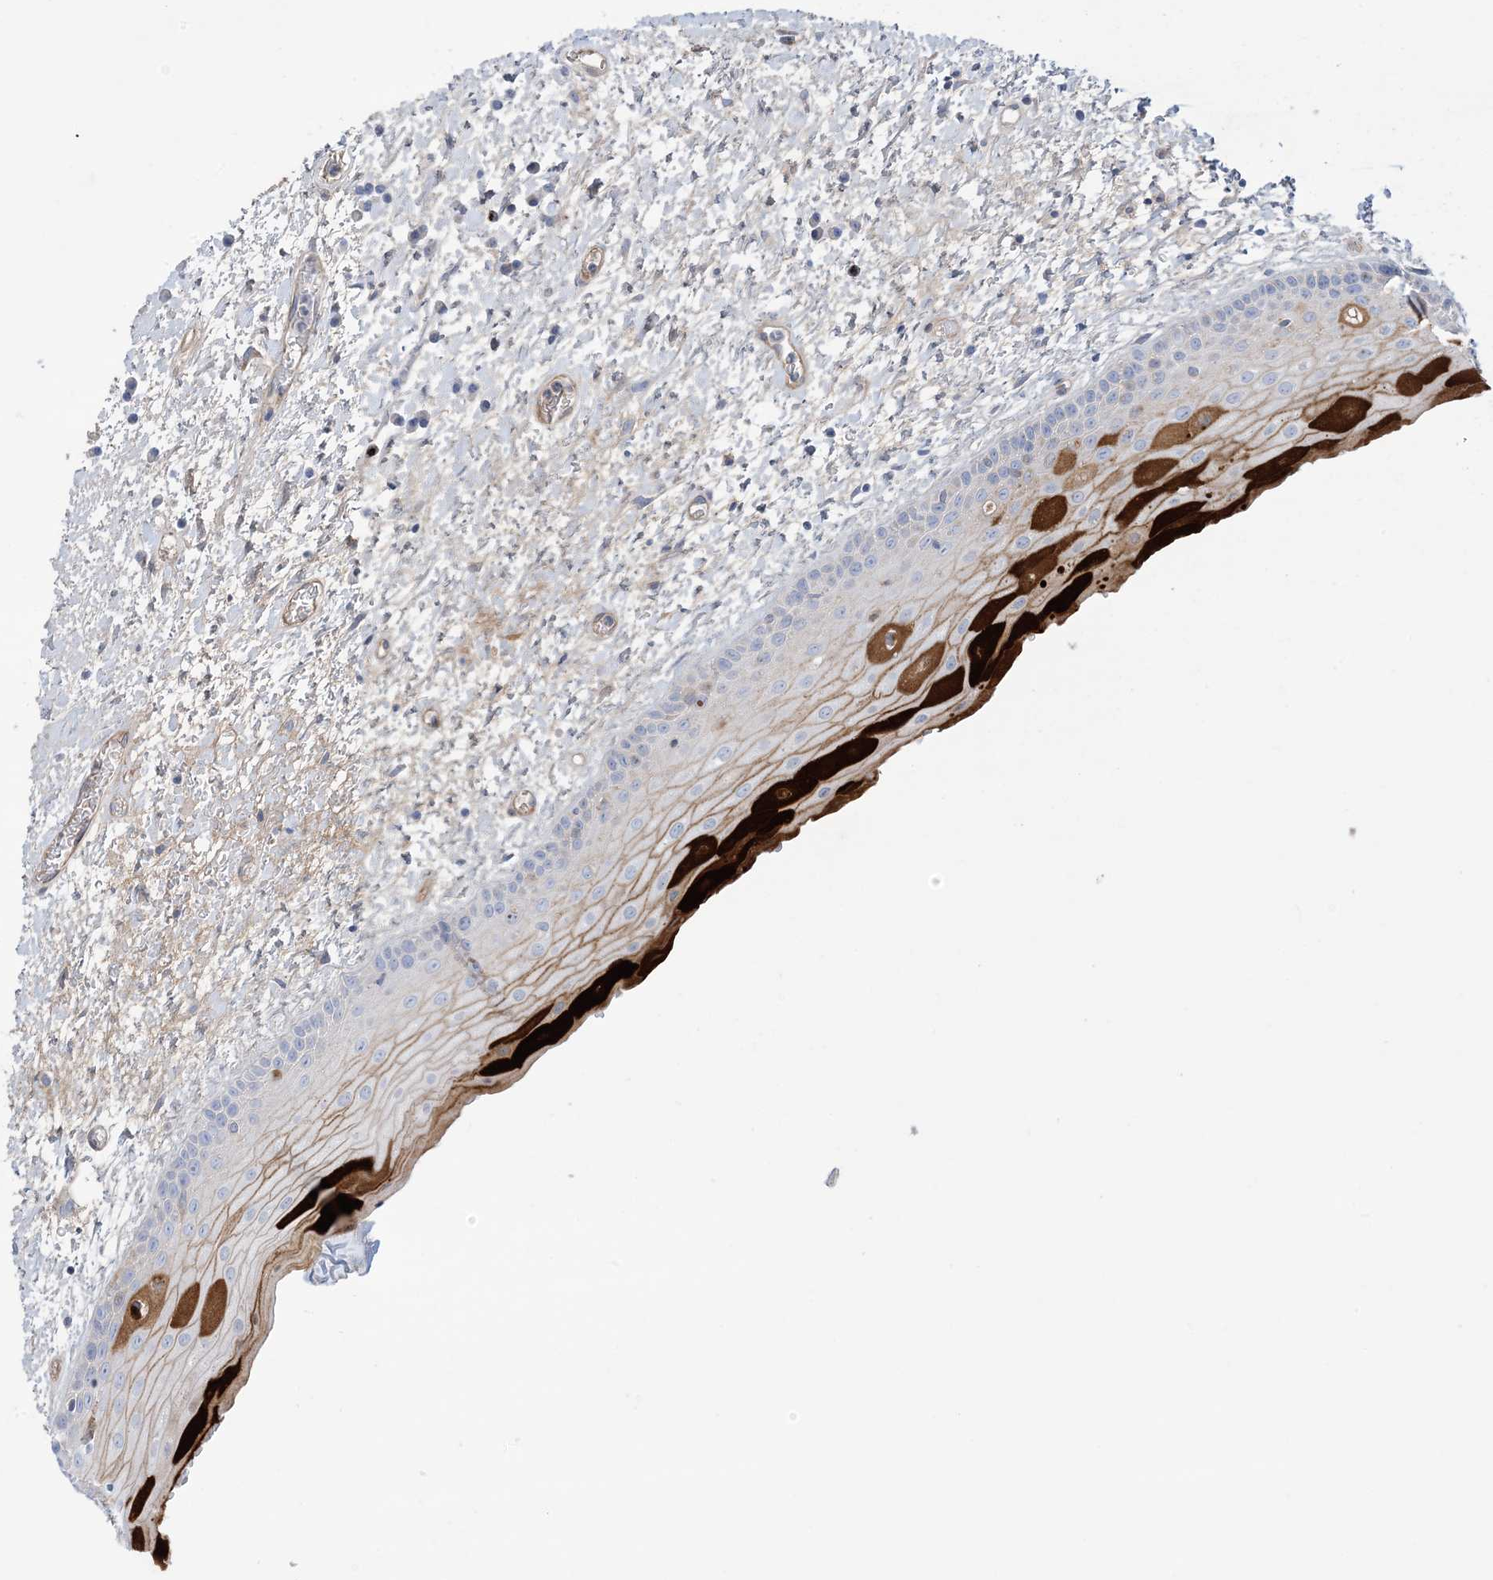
{"staining": {"intensity": "strong", "quantity": "<25%", "location": "cytoplasmic/membranous"}, "tissue": "oral mucosa", "cell_type": "Squamous epithelial cells", "image_type": "normal", "snomed": [{"axis": "morphology", "description": "Normal tissue, NOS"}, {"axis": "topography", "description": "Oral tissue"}], "caption": "Protein staining of benign oral mucosa exhibits strong cytoplasmic/membranous positivity in about <25% of squamous epithelial cells.", "gene": "ATP11C", "patient": {"sex": "female", "age": 76}}